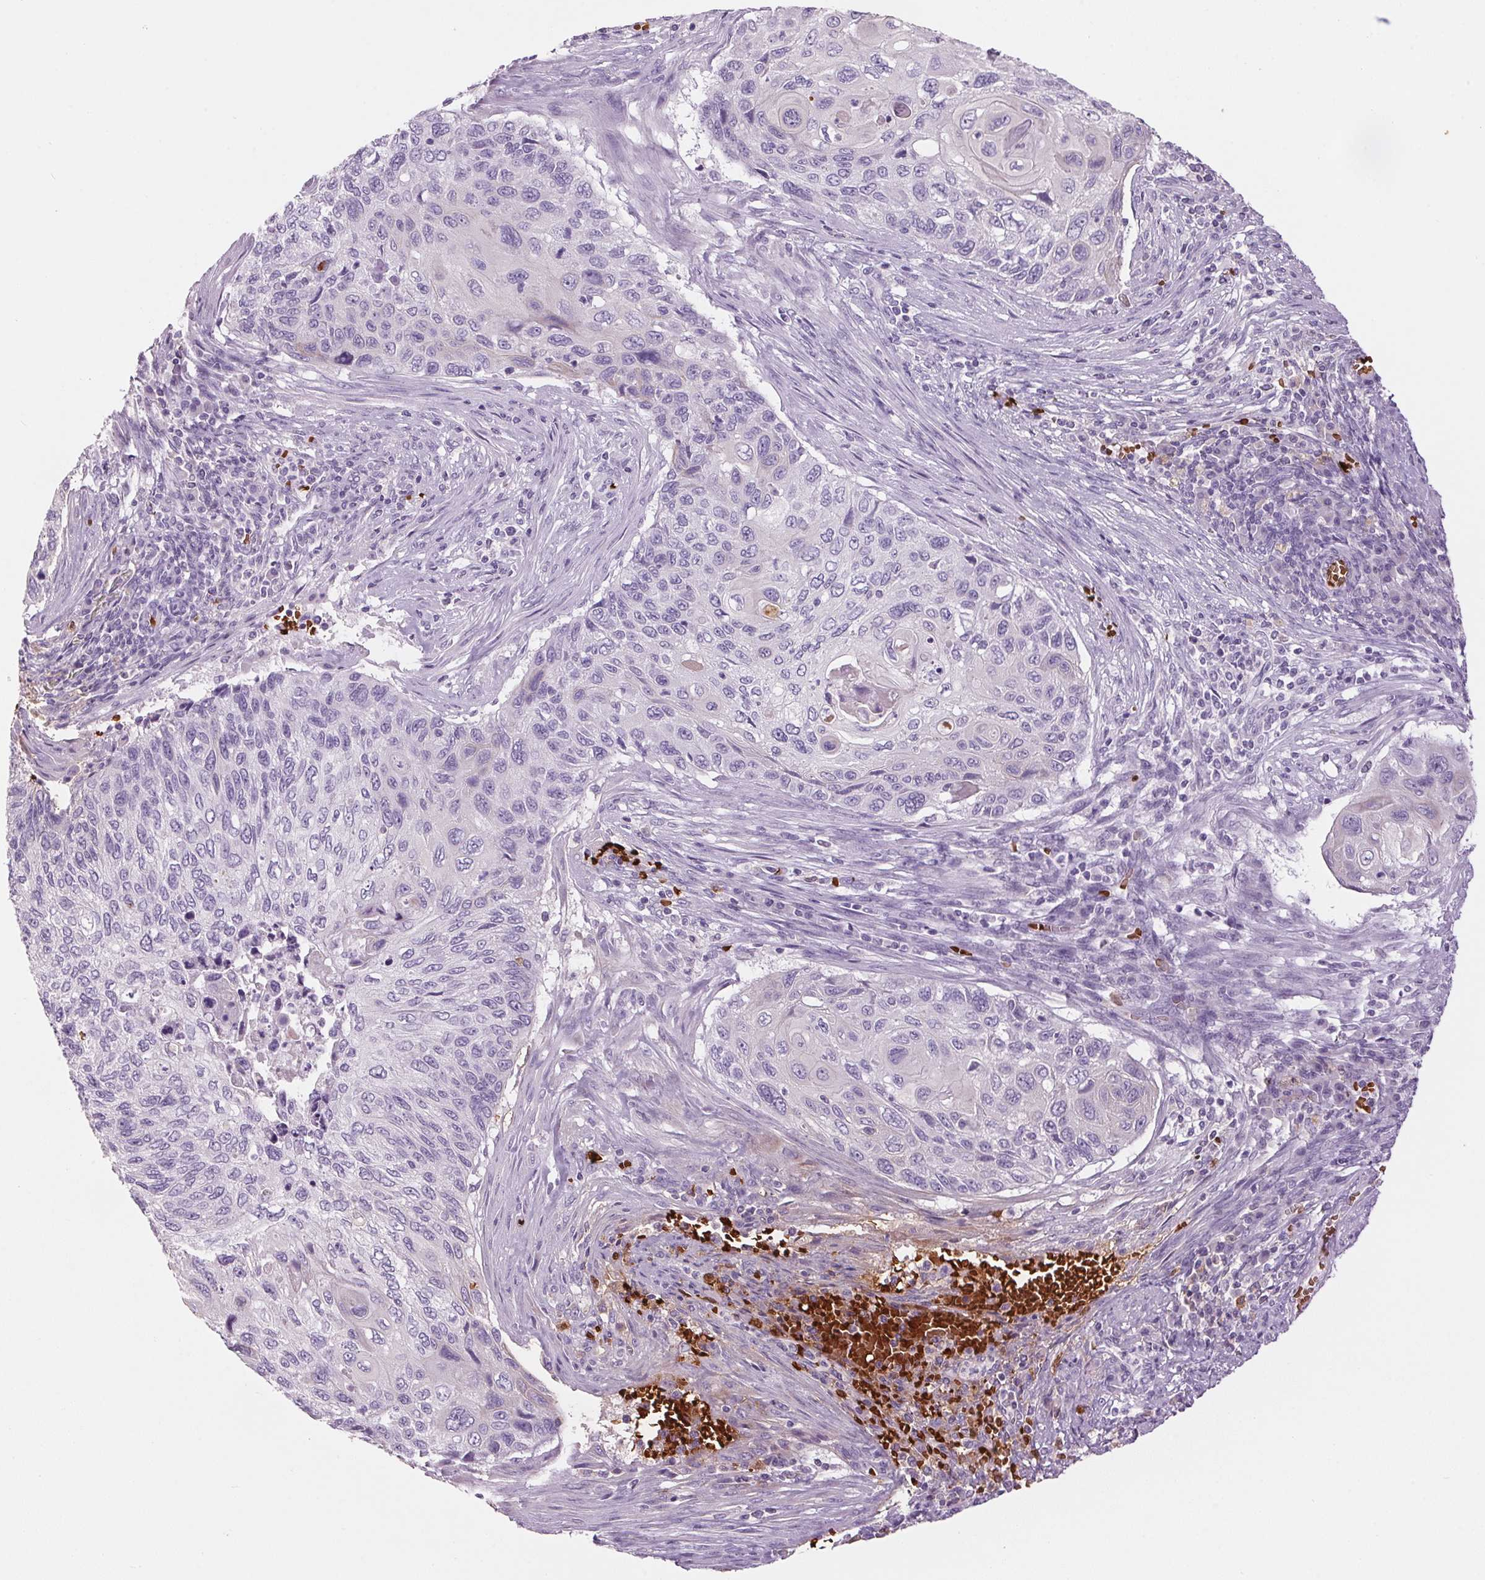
{"staining": {"intensity": "negative", "quantity": "none", "location": "none"}, "tissue": "cervical cancer", "cell_type": "Tumor cells", "image_type": "cancer", "snomed": [{"axis": "morphology", "description": "Squamous cell carcinoma, NOS"}, {"axis": "topography", "description": "Cervix"}], "caption": "High power microscopy photomicrograph of an IHC histopathology image of squamous cell carcinoma (cervical), revealing no significant positivity in tumor cells.", "gene": "HBQ1", "patient": {"sex": "female", "age": 70}}